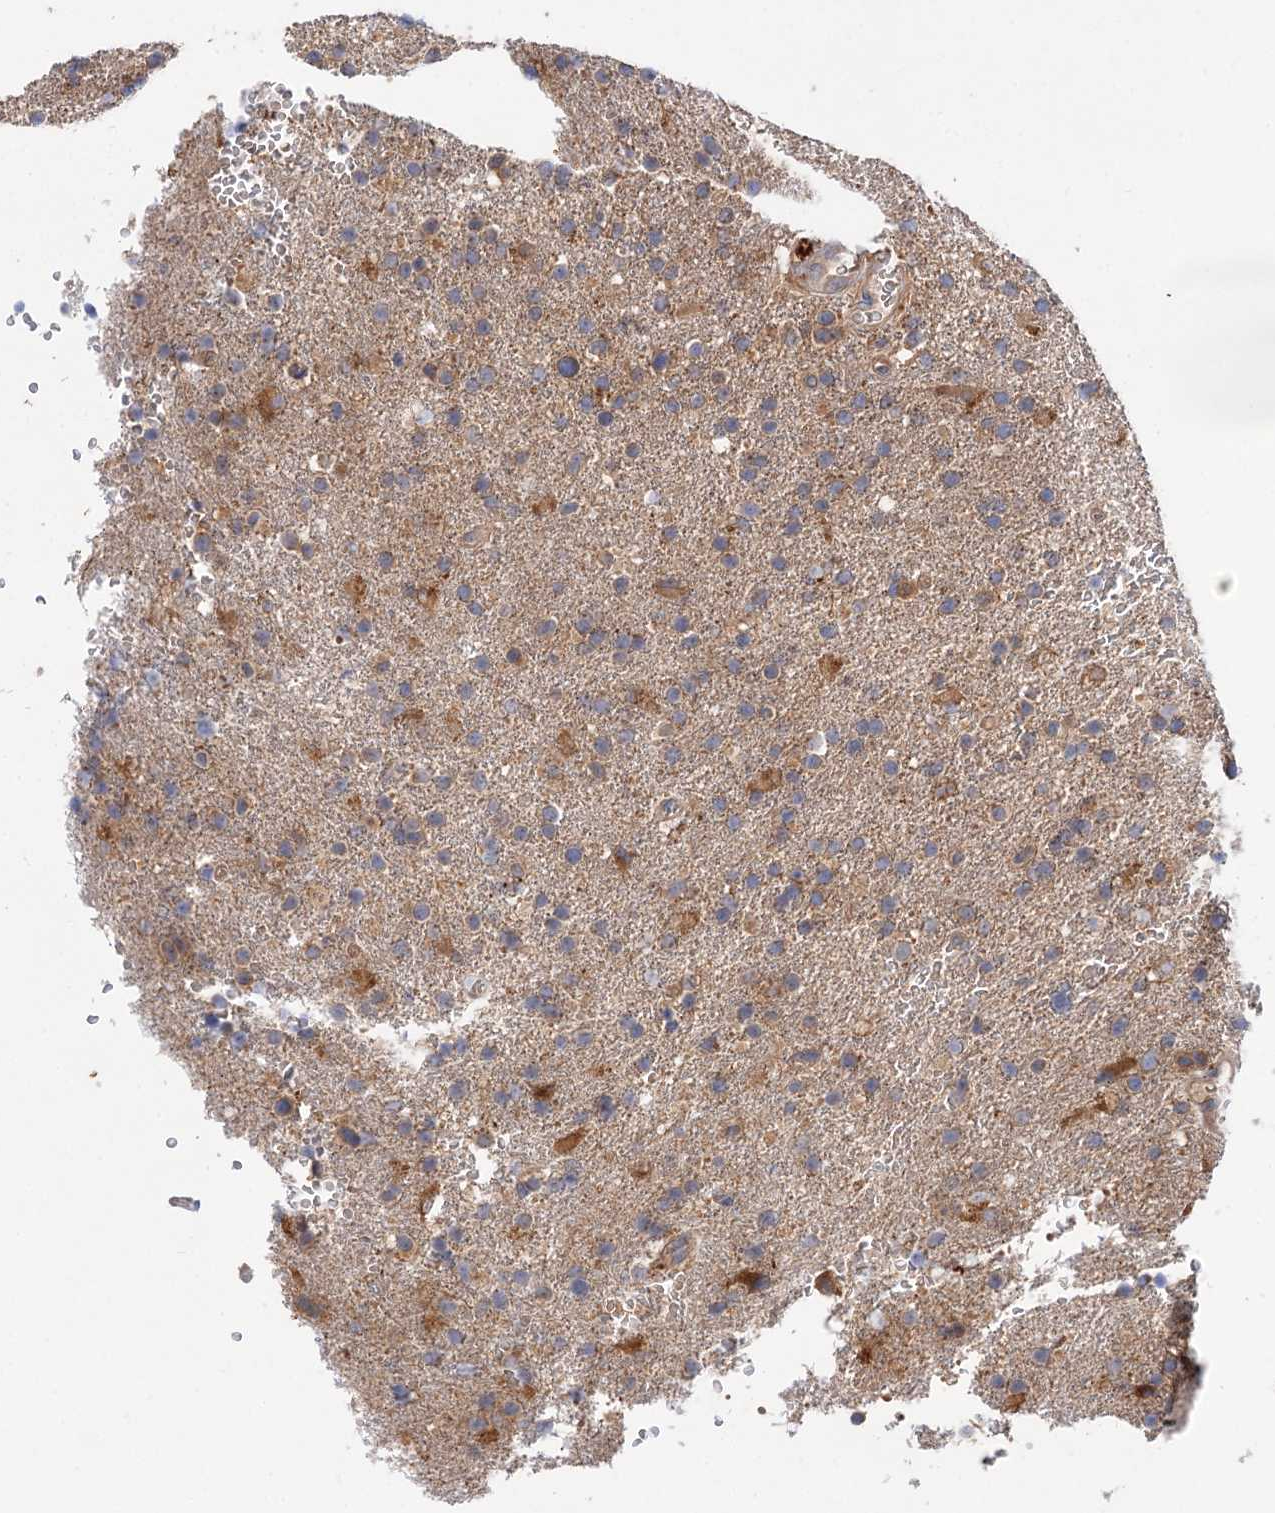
{"staining": {"intensity": "weak", "quantity": ">75%", "location": "cytoplasmic/membranous"}, "tissue": "glioma", "cell_type": "Tumor cells", "image_type": "cancer", "snomed": [{"axis": "morphology", "description": "Glioma, malignant, High grade"}, {"axis": "topography", "description": "Brain"}], "caption": "A micrograph showing weak cytoplasmic/membranous staining in approximately >75% of tumor cells in glioma, as visualized by brown immunohistochemical staining.", "gene": "PATL1", "patient": {"sex": "male", "age": 72}}